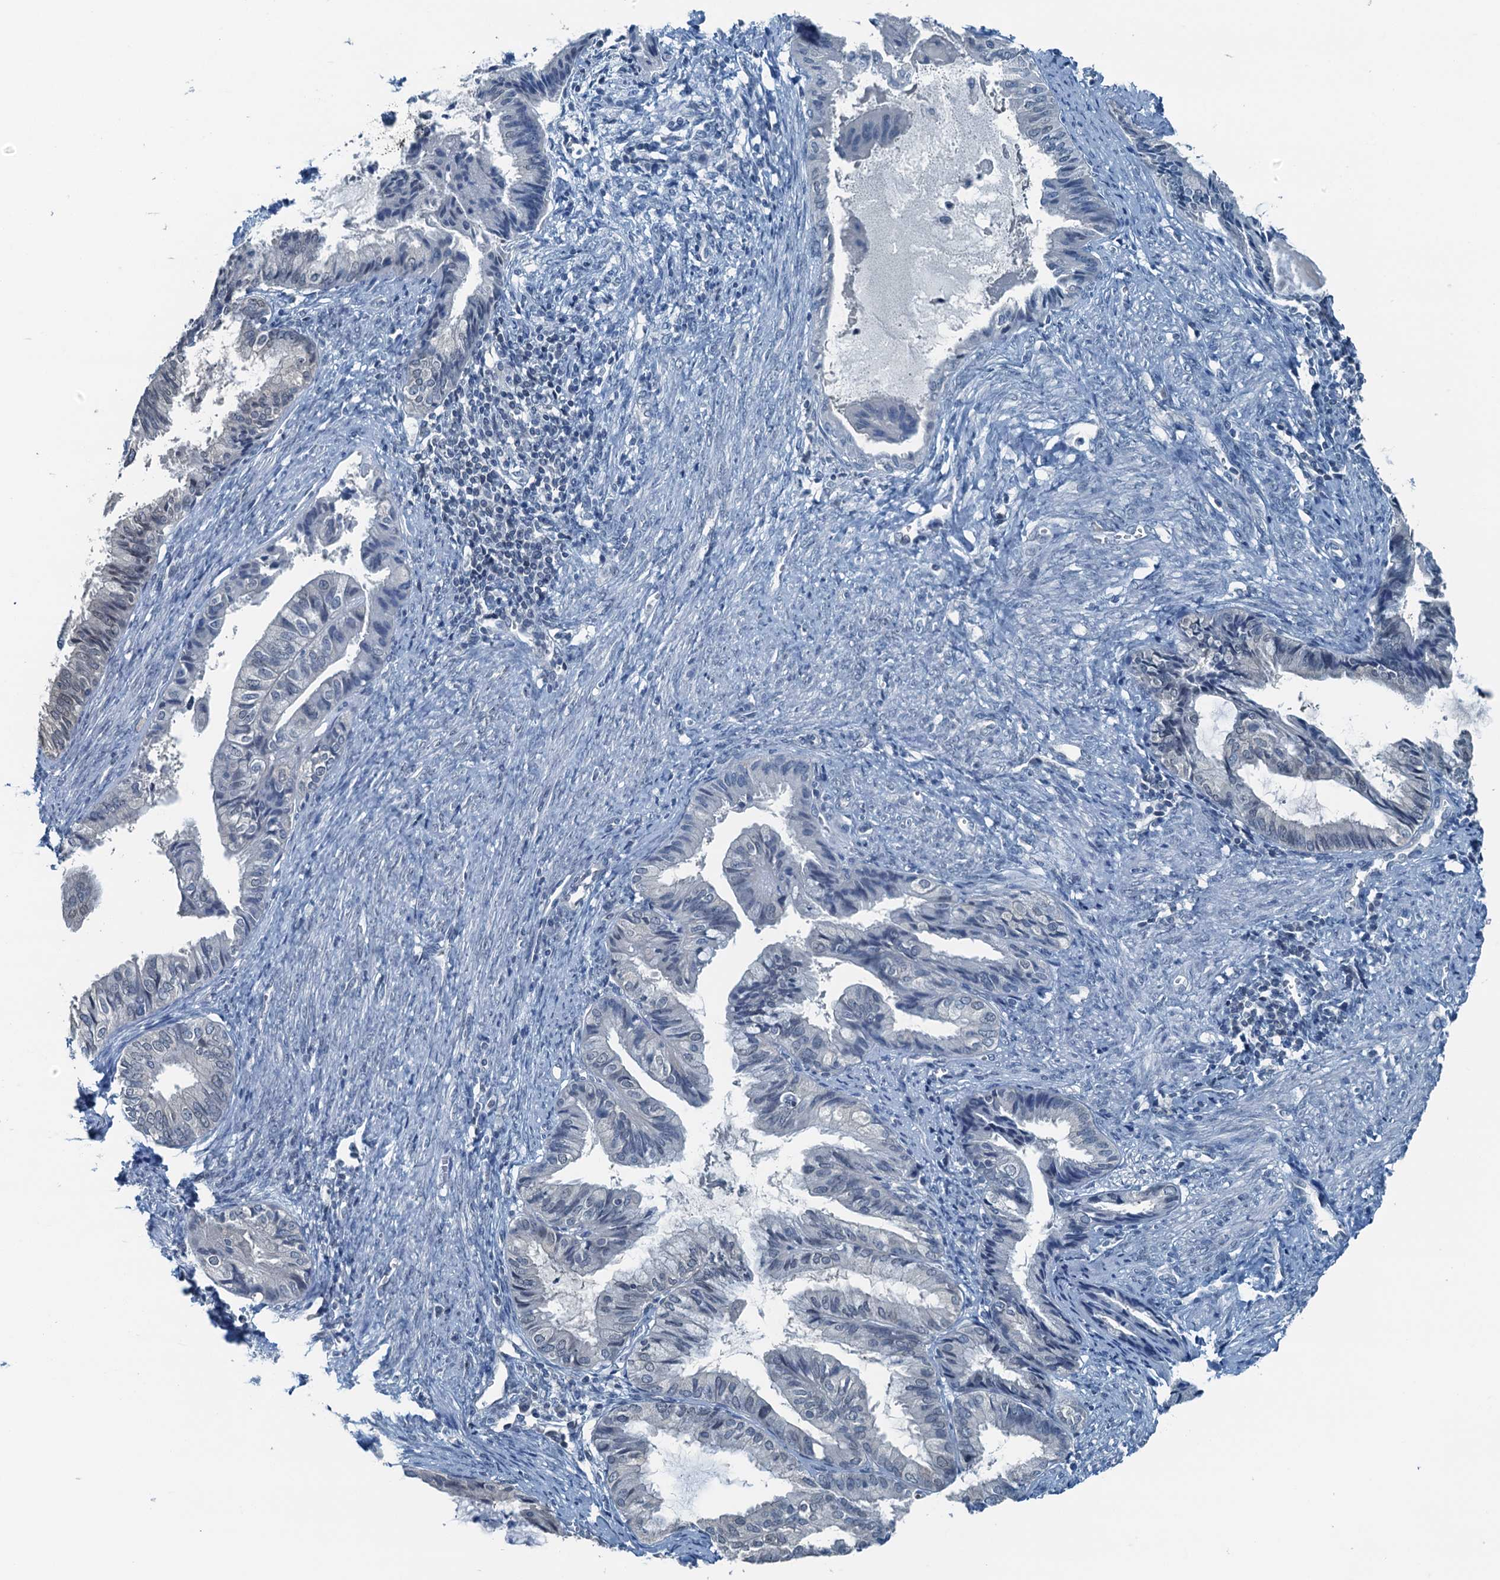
{"staining": {"intensity": "negative", "quantity": "none", "location": "none"}, "tissue": "endometrial cancer", "cell_type": "Tumor cells", "image_type": "cancer", "snomed": [{"axis": "morphology", "description": "Adenocarcinoma, NOS"}, {"axis": "topography", "description": "Endometrium"}], "caption": "This photomicrograph is of endometrial cancer stained with immunohistochemistry to label a protein in brown with the nuclei are counter-stained blue. There is no positivity in tumor cells.", "gene": "C11orf54", "patient": {"sex": "female", "age": 86}}